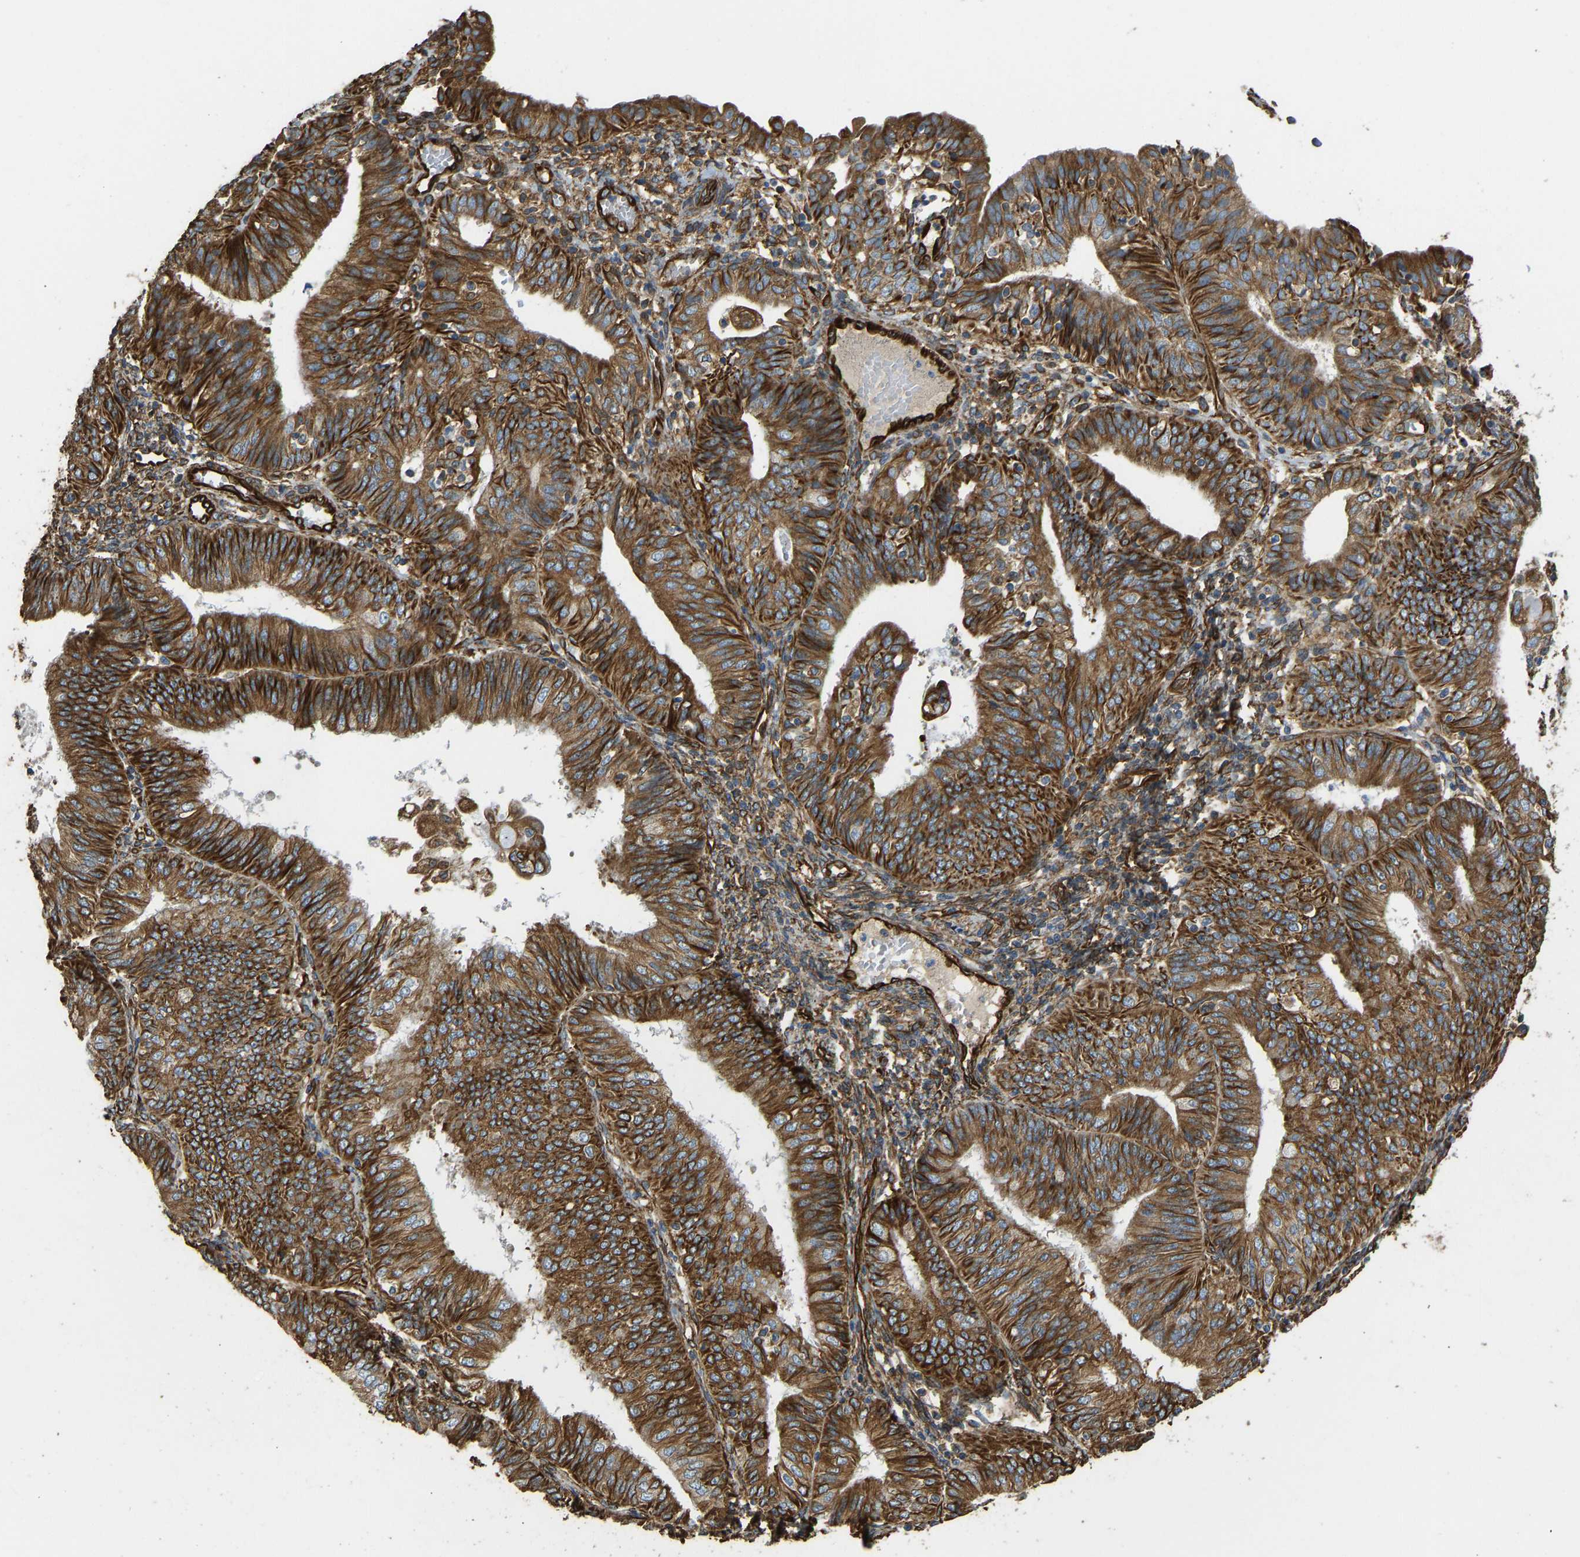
{"staining": {"intensity": "strong", "quantity": ">75%", "location": "cytoplasmic/membranous"}, "tissue": "endometrial cancer", "cell_type": "Tumor cells", "image_type": "cancer", "snomed": [{"axis": "morphology", "description": "Adenocarcinoma, NOS"}, {"axis": "topography", "description": "Endometrium"}], "caption": "Protein analysis of adenocarcinoma (endometrial) tissue displays strong cytoplasmic/membranous staining in approximately >75% of tumor cells. (DAB = brown stain, brightfield microscopy at high magnification).", "gene": "BEX3", "patient": {"sex": "female", "age": 58}}